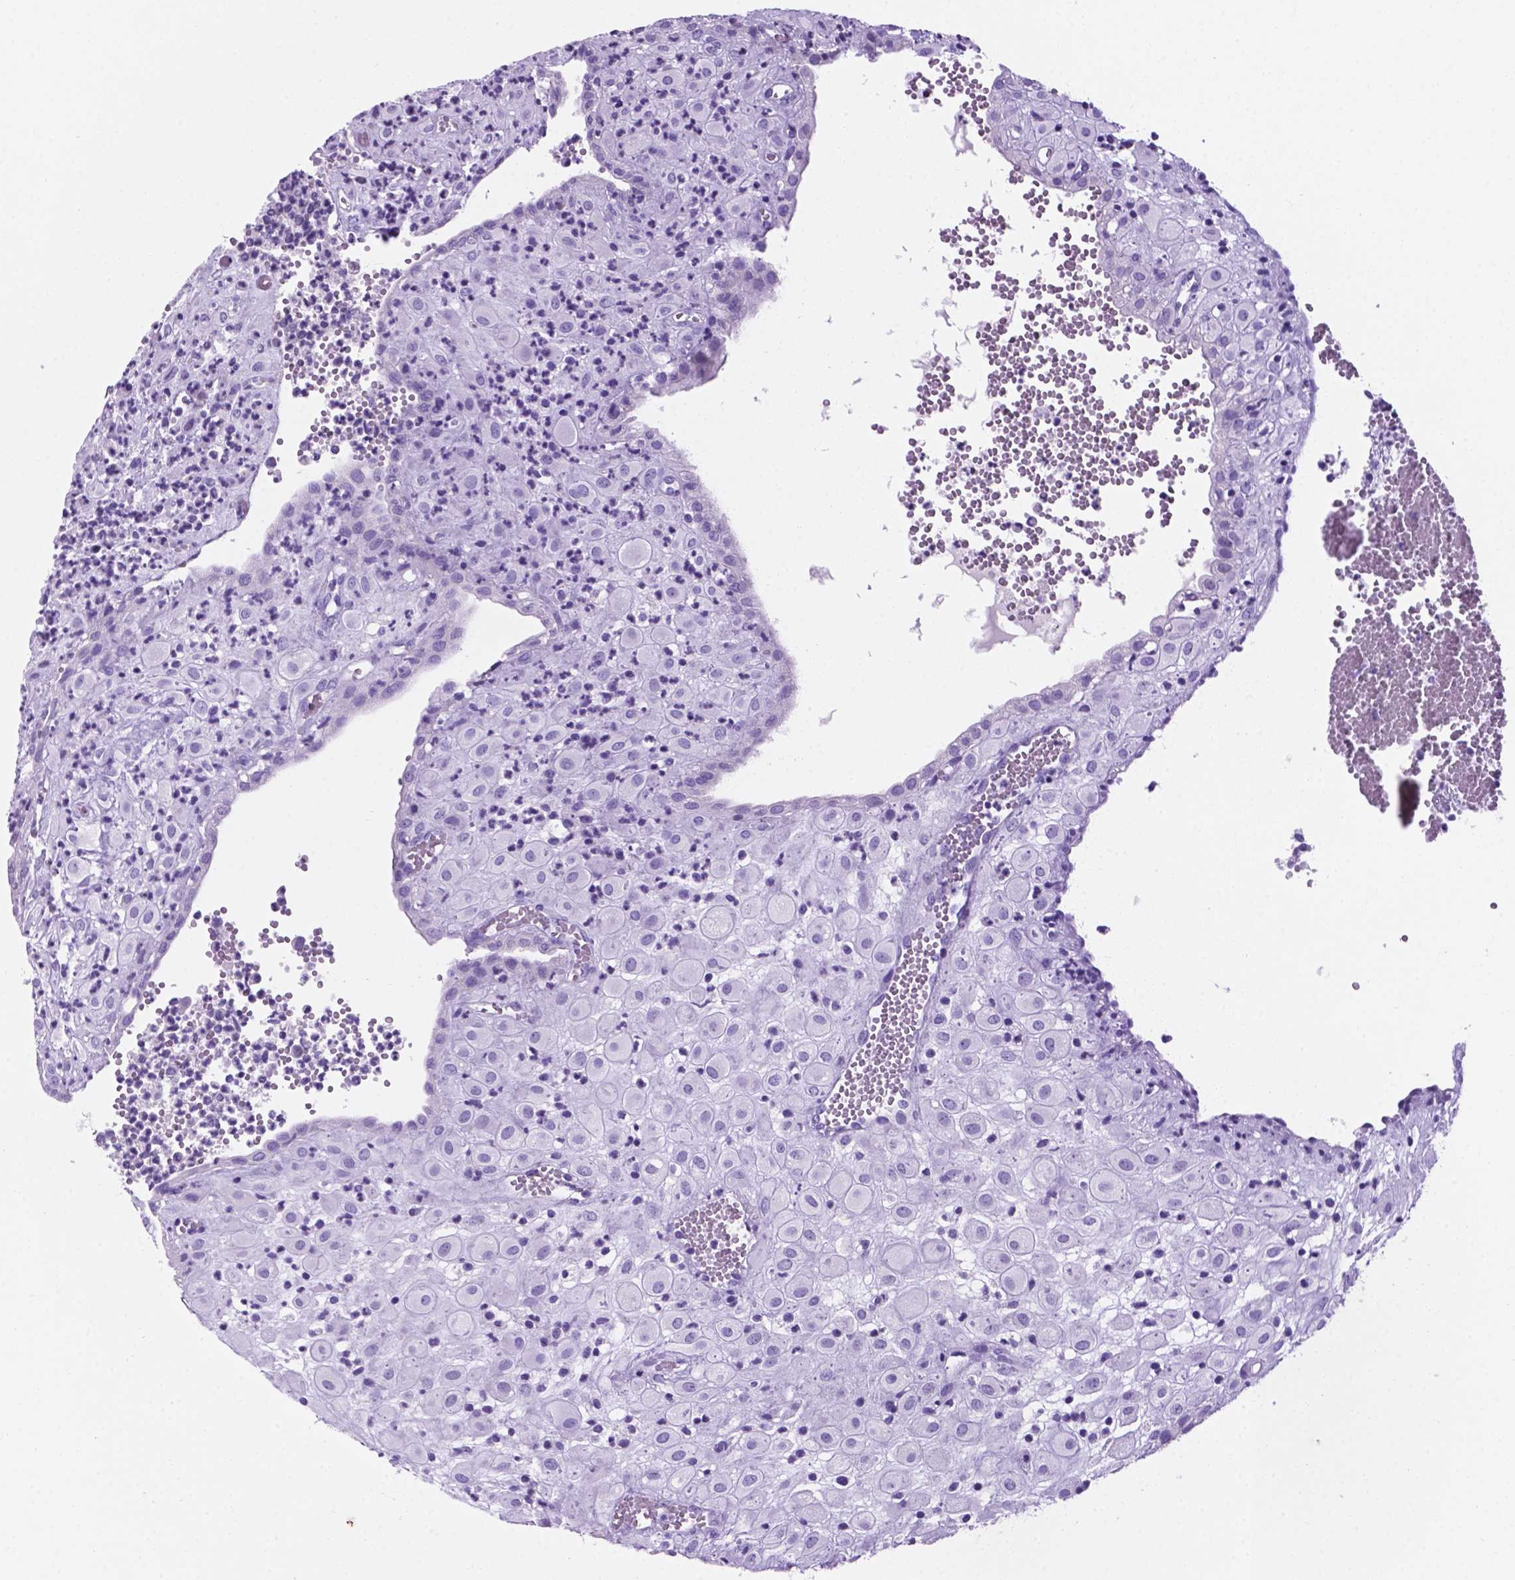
{"staining": {"intensity": "negative", "quantity": "none", "location": "none"}, "tissue": "placenta", "cell_type": "Decidual cells", "image_type": "normal", "snomed": [{"axis": "morphology", "description": "Normal tissue, NOS"}, {"axis": "topography", "description": "Placenta"}], "caption": "This is a image of immunohistochemistry staining of normal placenta, which shows no staining in decidual cells. (Brightfield microscopy of DAB immunohistochemistry at high magnification).", "gene": "C17orf107", "patient": {"sex": "female", "age": 24}}